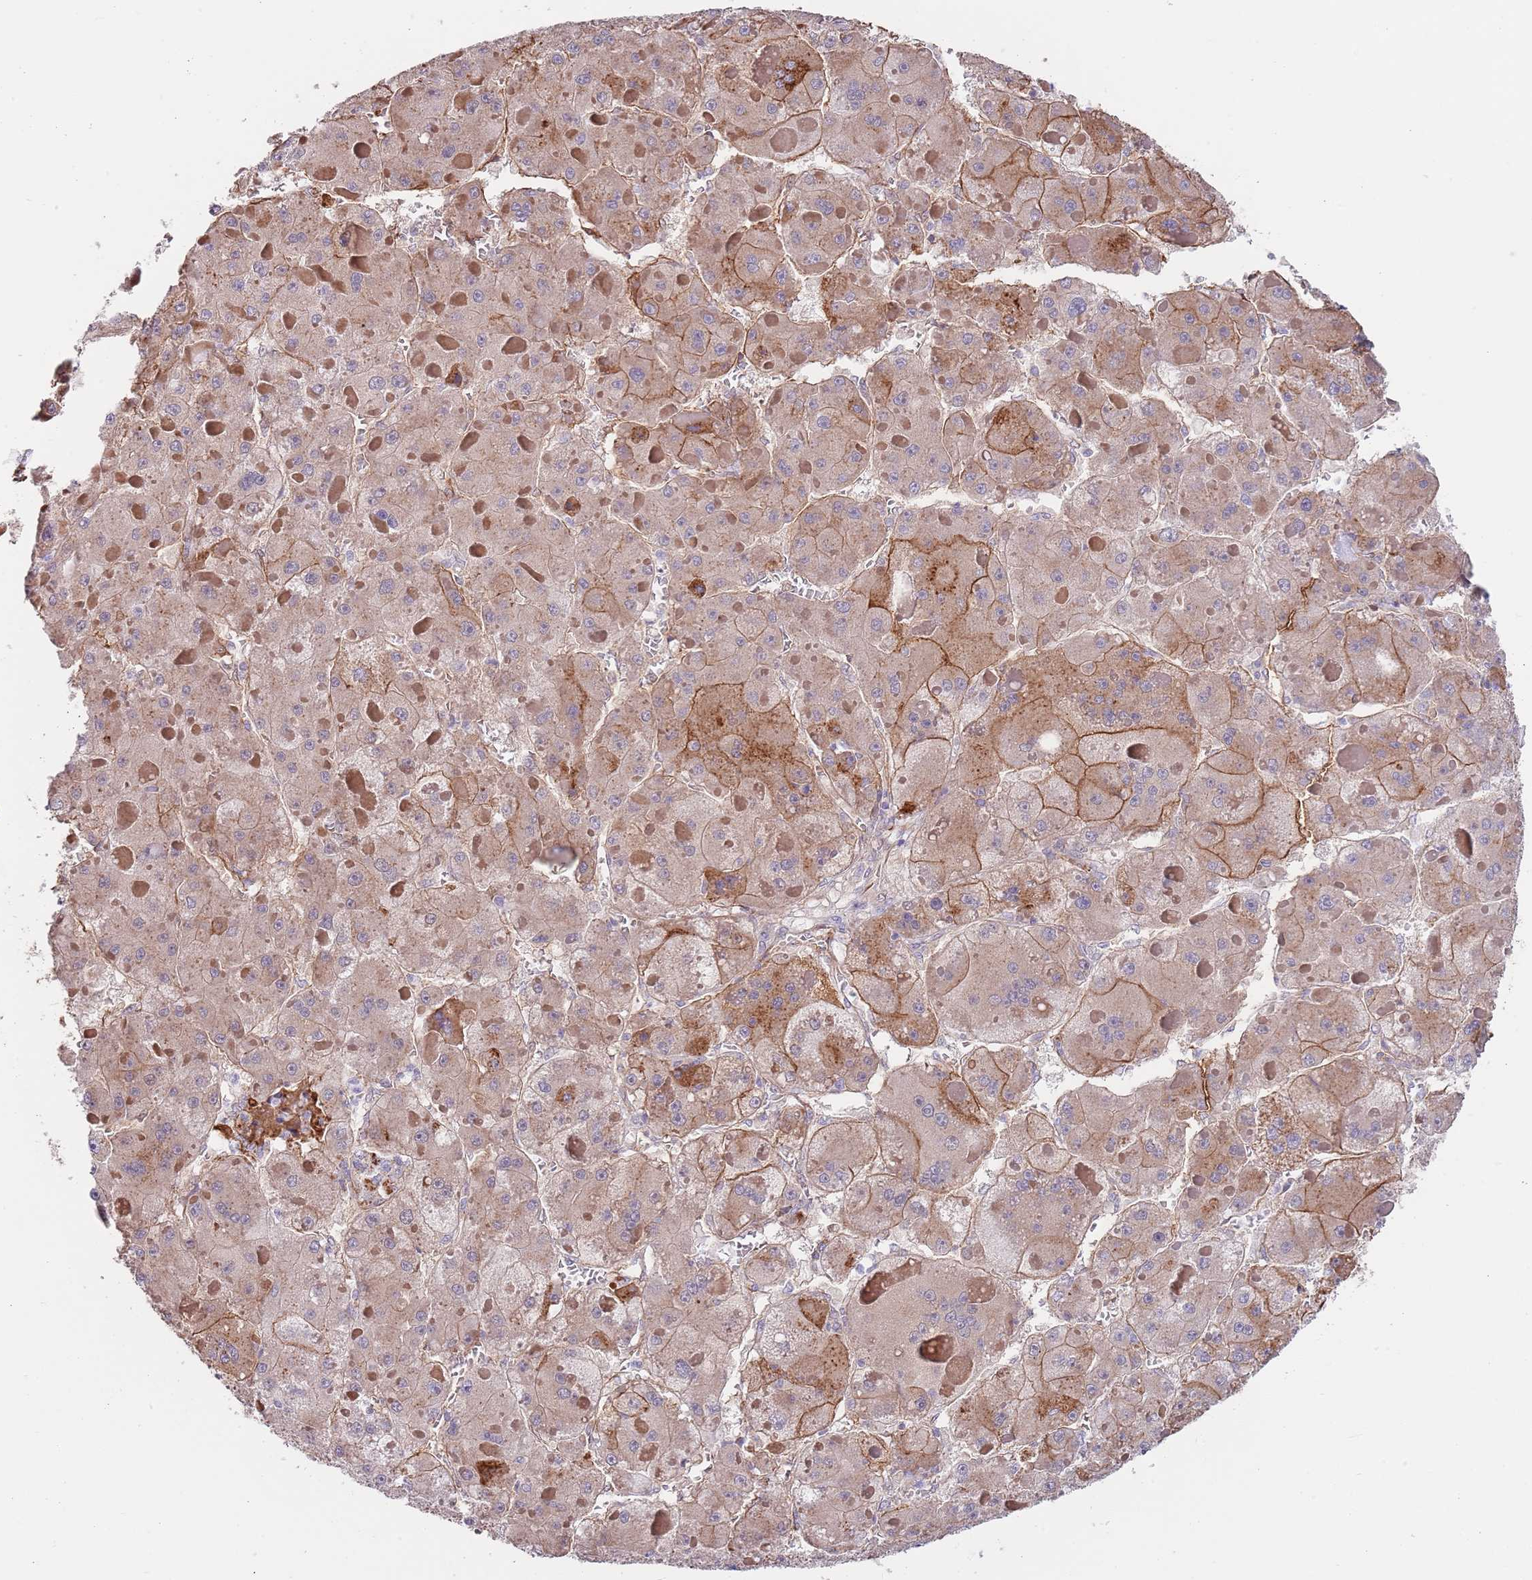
{"staining": {"intensity": "moderate", "quantity": ">75%", "location": "cytoplasmic/membranous"}, "tissue": "liver cancer", "cell_type": "Tumor cells", "image_type": "cancer", "snomed": [{"axis": "morphology", "description": "Carcinoma, Hepatocellular, NOS"}, {"axis": "topography", "description": "Liver"}], "caption": "Immunohistochemistry (IHC) (DAB (3,3'-diaminobenzidine)) staining of liver hepatocellular carcinoma exhibits moderate cytoplasmic/membranous protein positivity in approximately >75% of tumor cells.", "gene": "BPNT1", "patient": {"sex": "female", "age": 73}}